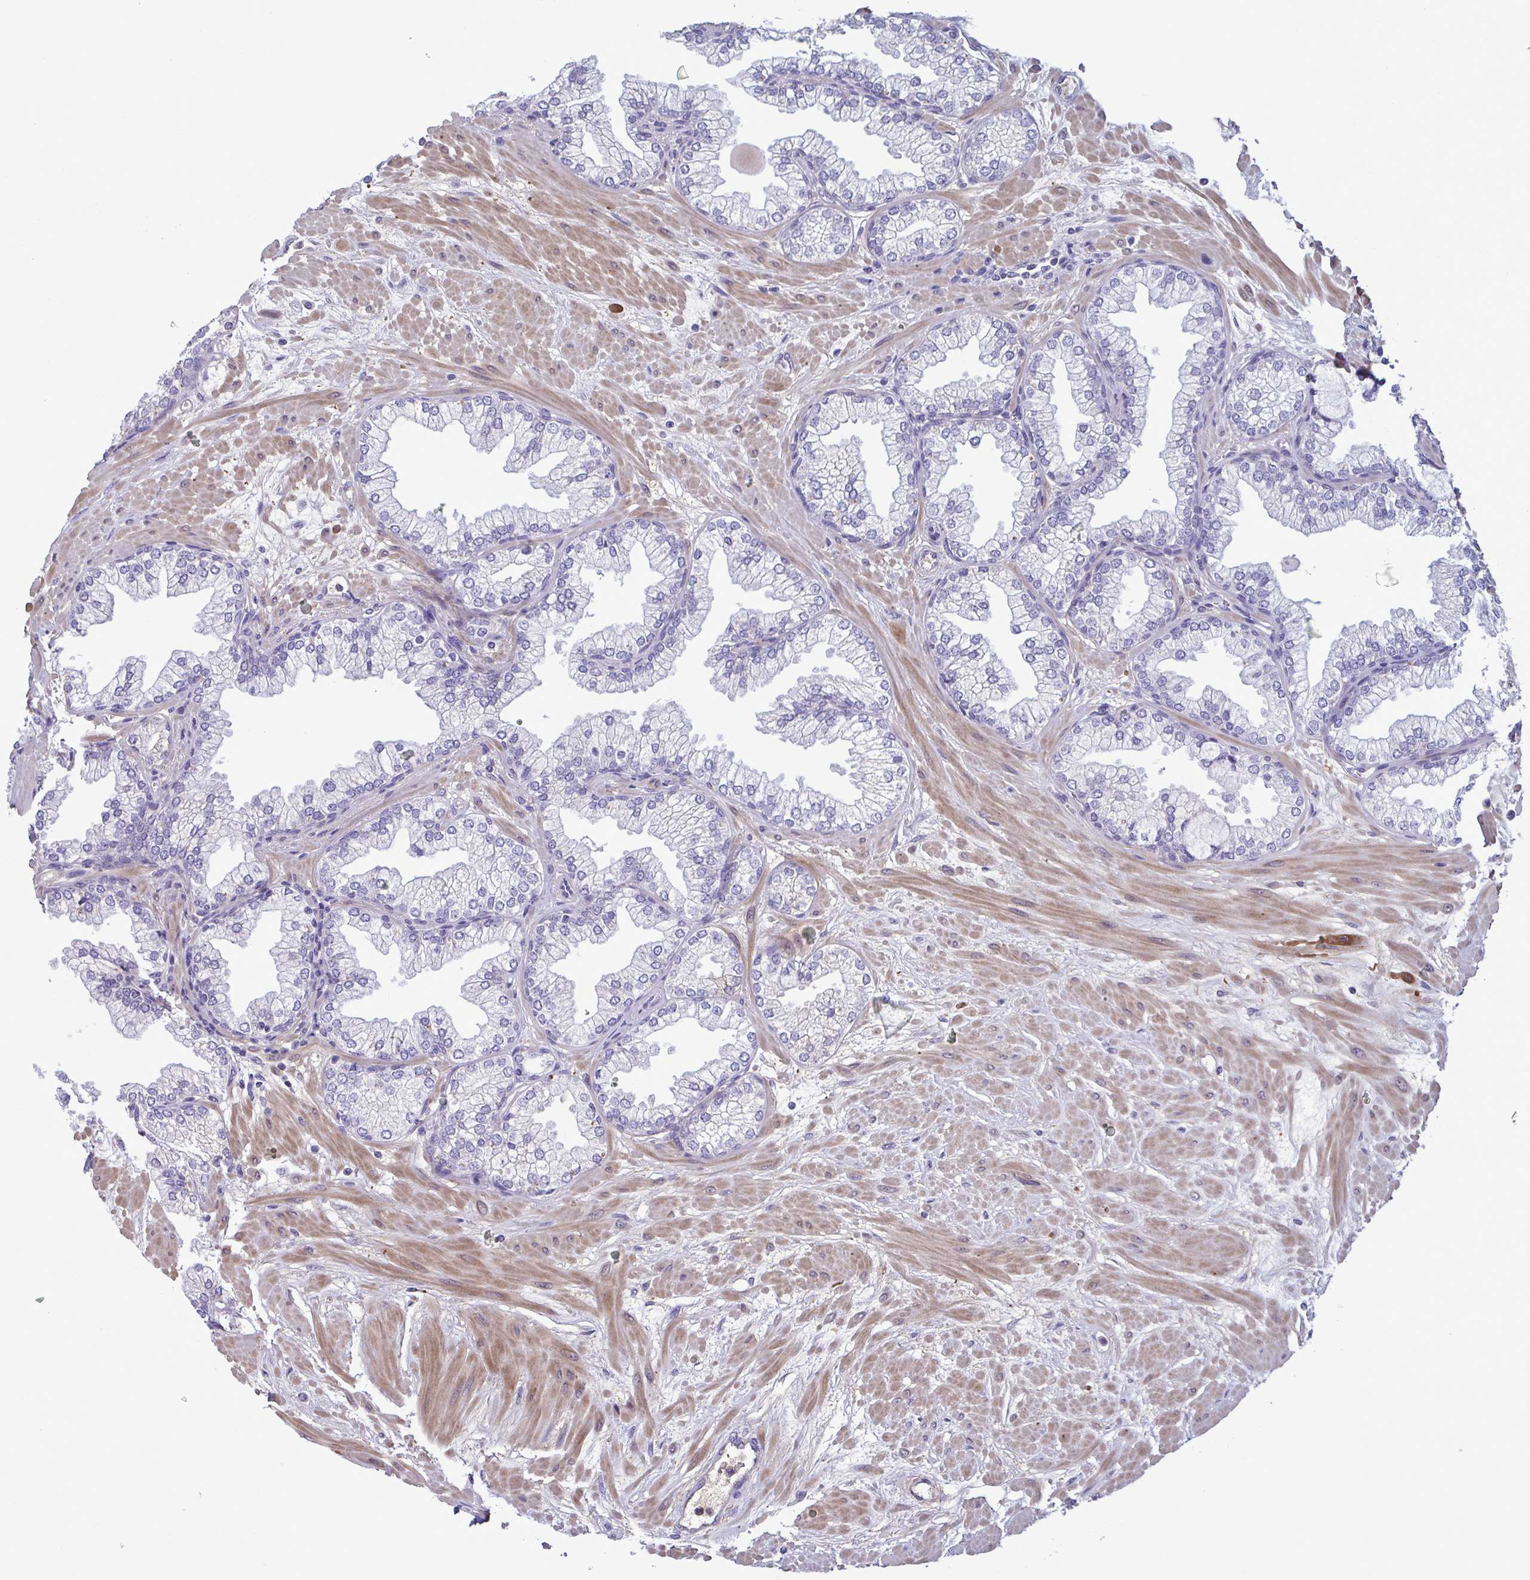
{"staining": {"intensity": "negative", "quantity": "none", "location": "none"}, "tissue": "prostate", "cell_type": "Glandular cells", "image_type": "normal", "snomed": [{"axis": "morphology", "description": "Normal tissue, NOS"}, {"axis": "topography", "description": "Prostate"}, {"axis": "topography", "description": "Peripheral nerve tissue"}], "caption": "This is an immunohistochemistry photomicrograph of unremarkable human prostate. There is no expression in glandular cells.", "gene": "F13B", "patient": {"sex": "male", "age": 61}}